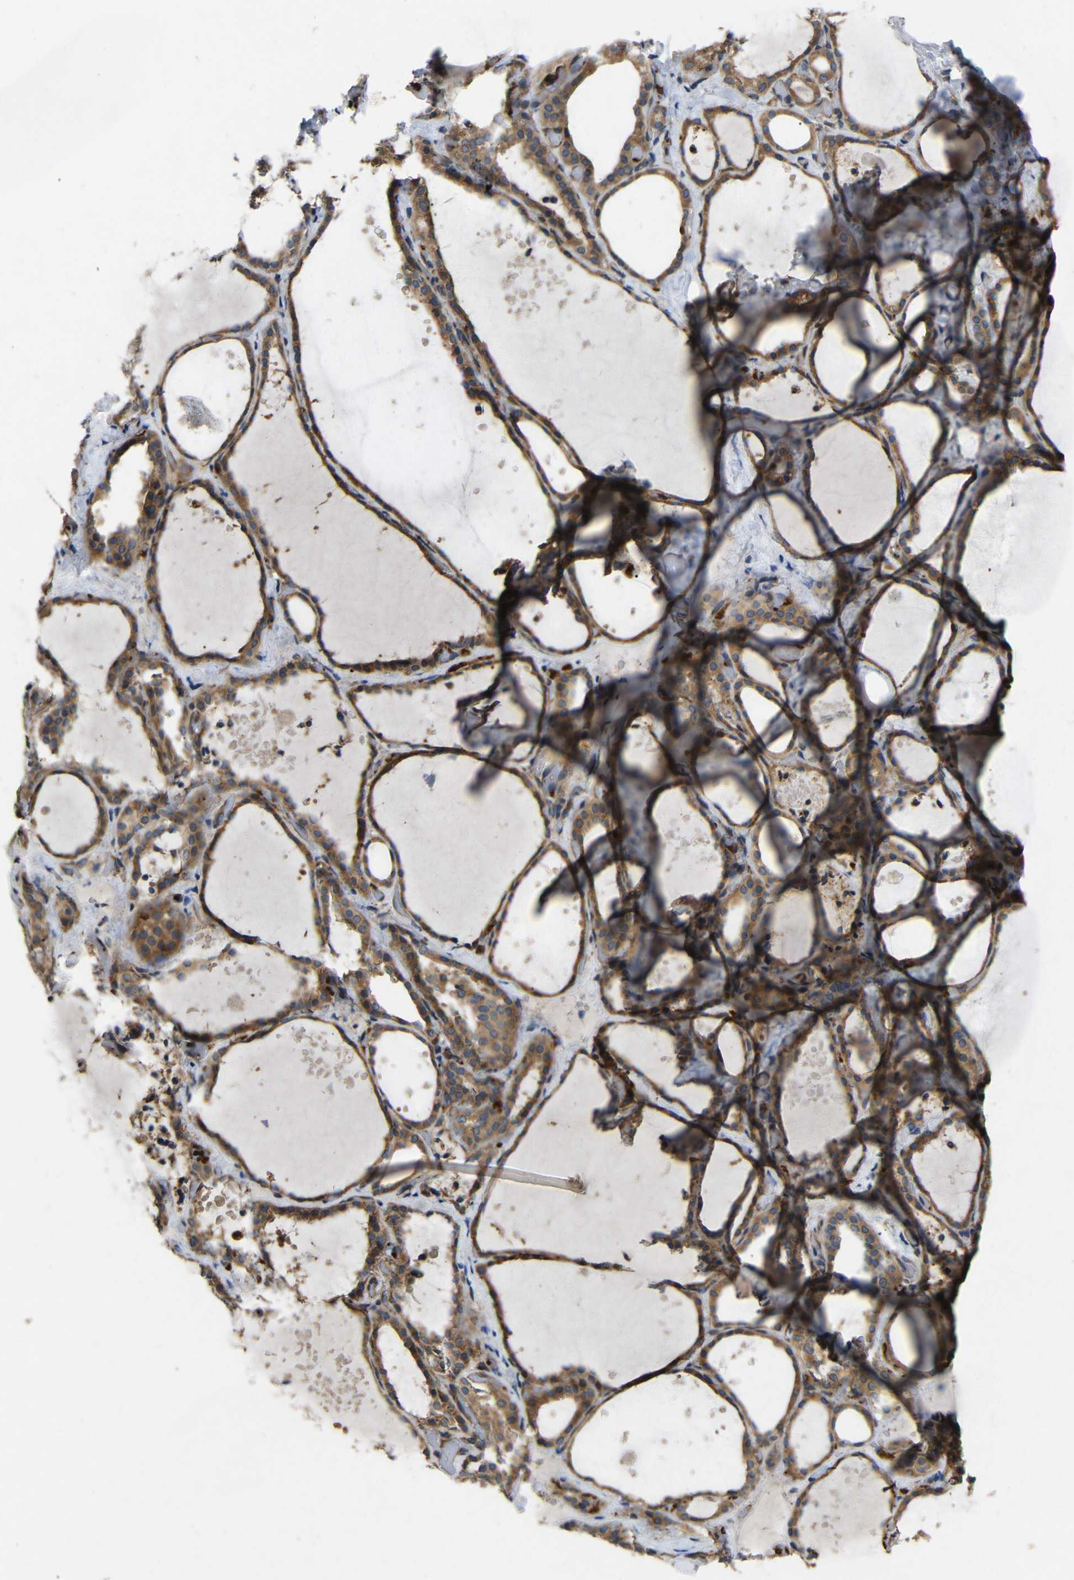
{"staining": {"intensity": "strong", "quantity": ">75%", "location": "cytoplasmic/membranous"}, "tissue": "thyroid gland", "cell_type": "Glandular cells", "image_type": "normal", "snomed": [{"axis": "morphology", "description": "Normal tissue, NOS"}, {"axis": "topography", "description": "Thyroid gland"}], "caption": "A brown stain labels strong cytoplasmic/membranous expression of a protein in glandular cells of benign thyroid gland.", "gene": "EIF2S1", "patient": {"sex": "female", "age": 44}}